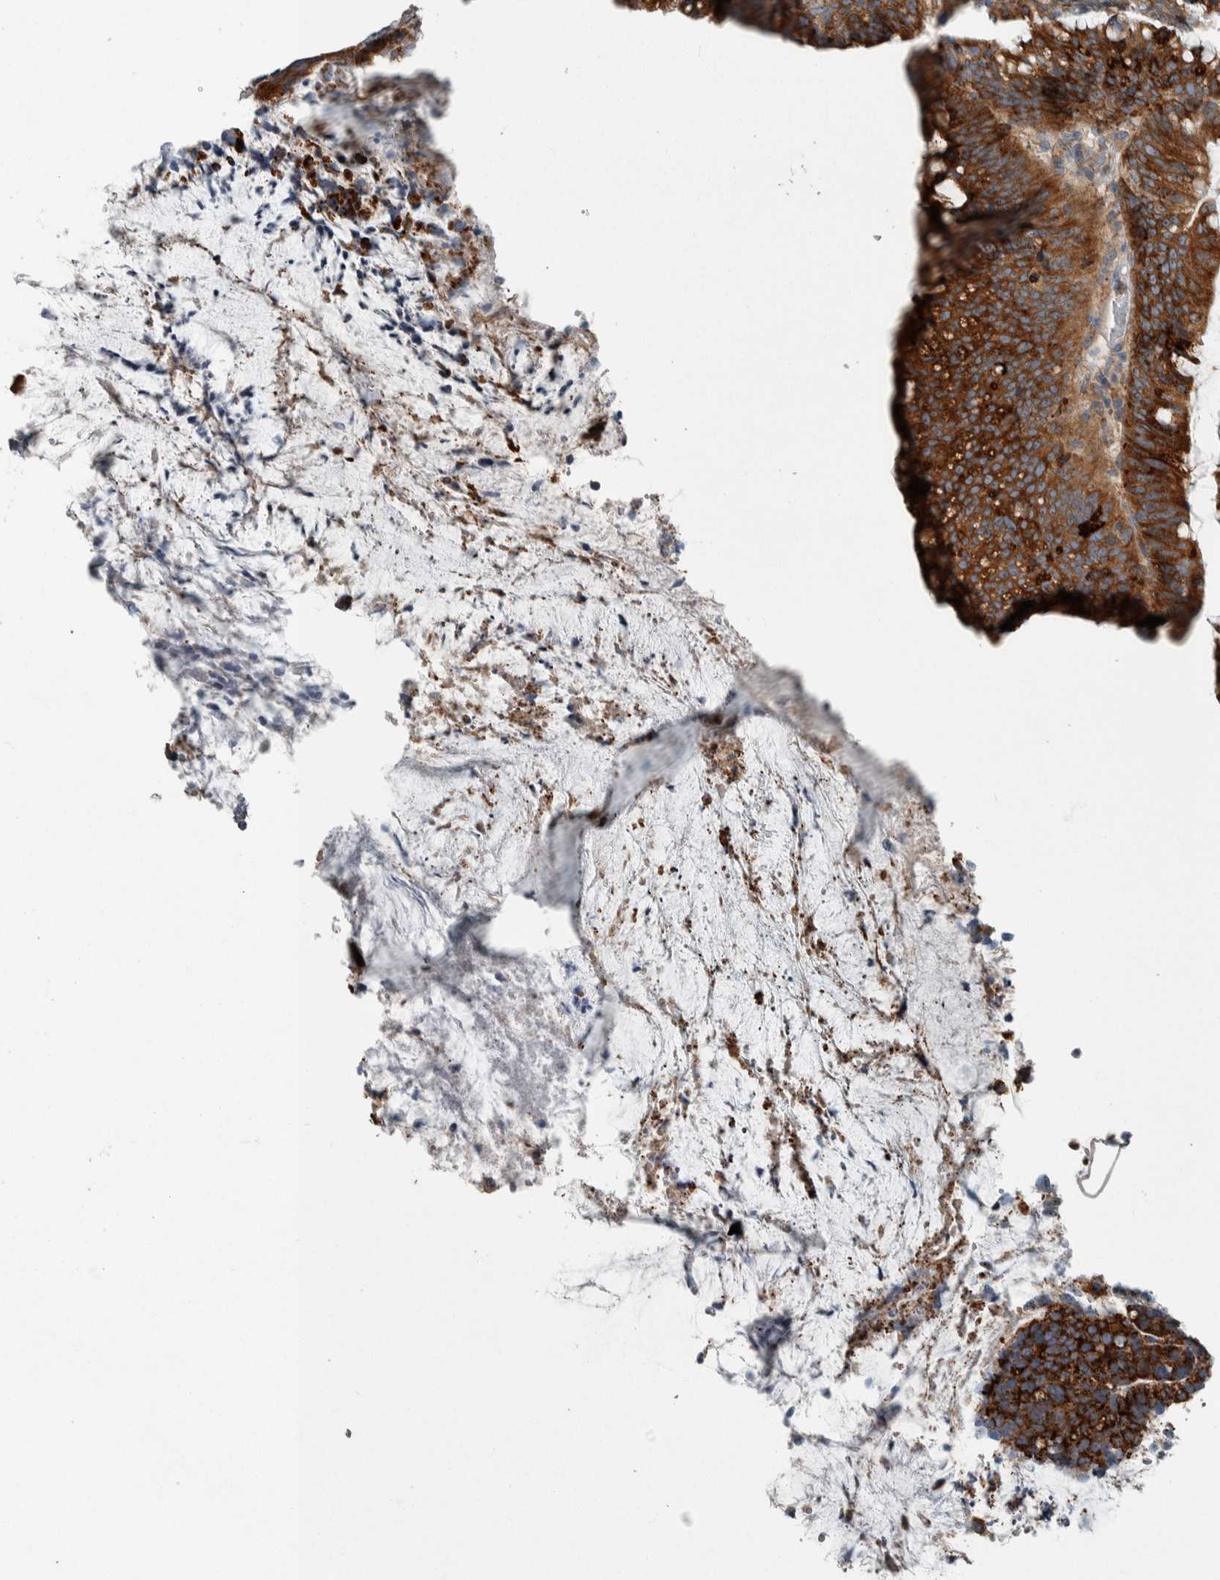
{"staining": {"intensity": "strong", "quantity": ">75%", "location": "cytoplasmic/membranous"}, "tissue": "colorectal cancer", "cell_type": "Tumor cells", "image_type": "cancer", "snomed": [{"axis": "morphology", "description": "Adenocarcinoma, NOS"}, {"axis": "topography", "description": "Colon"}], "caption": "IHC staining of adenocarcinoma (colorectal), which shows high levels of strong cytoplasmic/membranous positivity in about >75% of tumor cells indicating strong cytoplasmic/membranous protein positivity. The staining was performed using DAB (brown) for protein detection and nuclei were counterstained in hematoxylin (blue).", "gene": "USP25", "patient": {"sex": "female", "age": 66}}